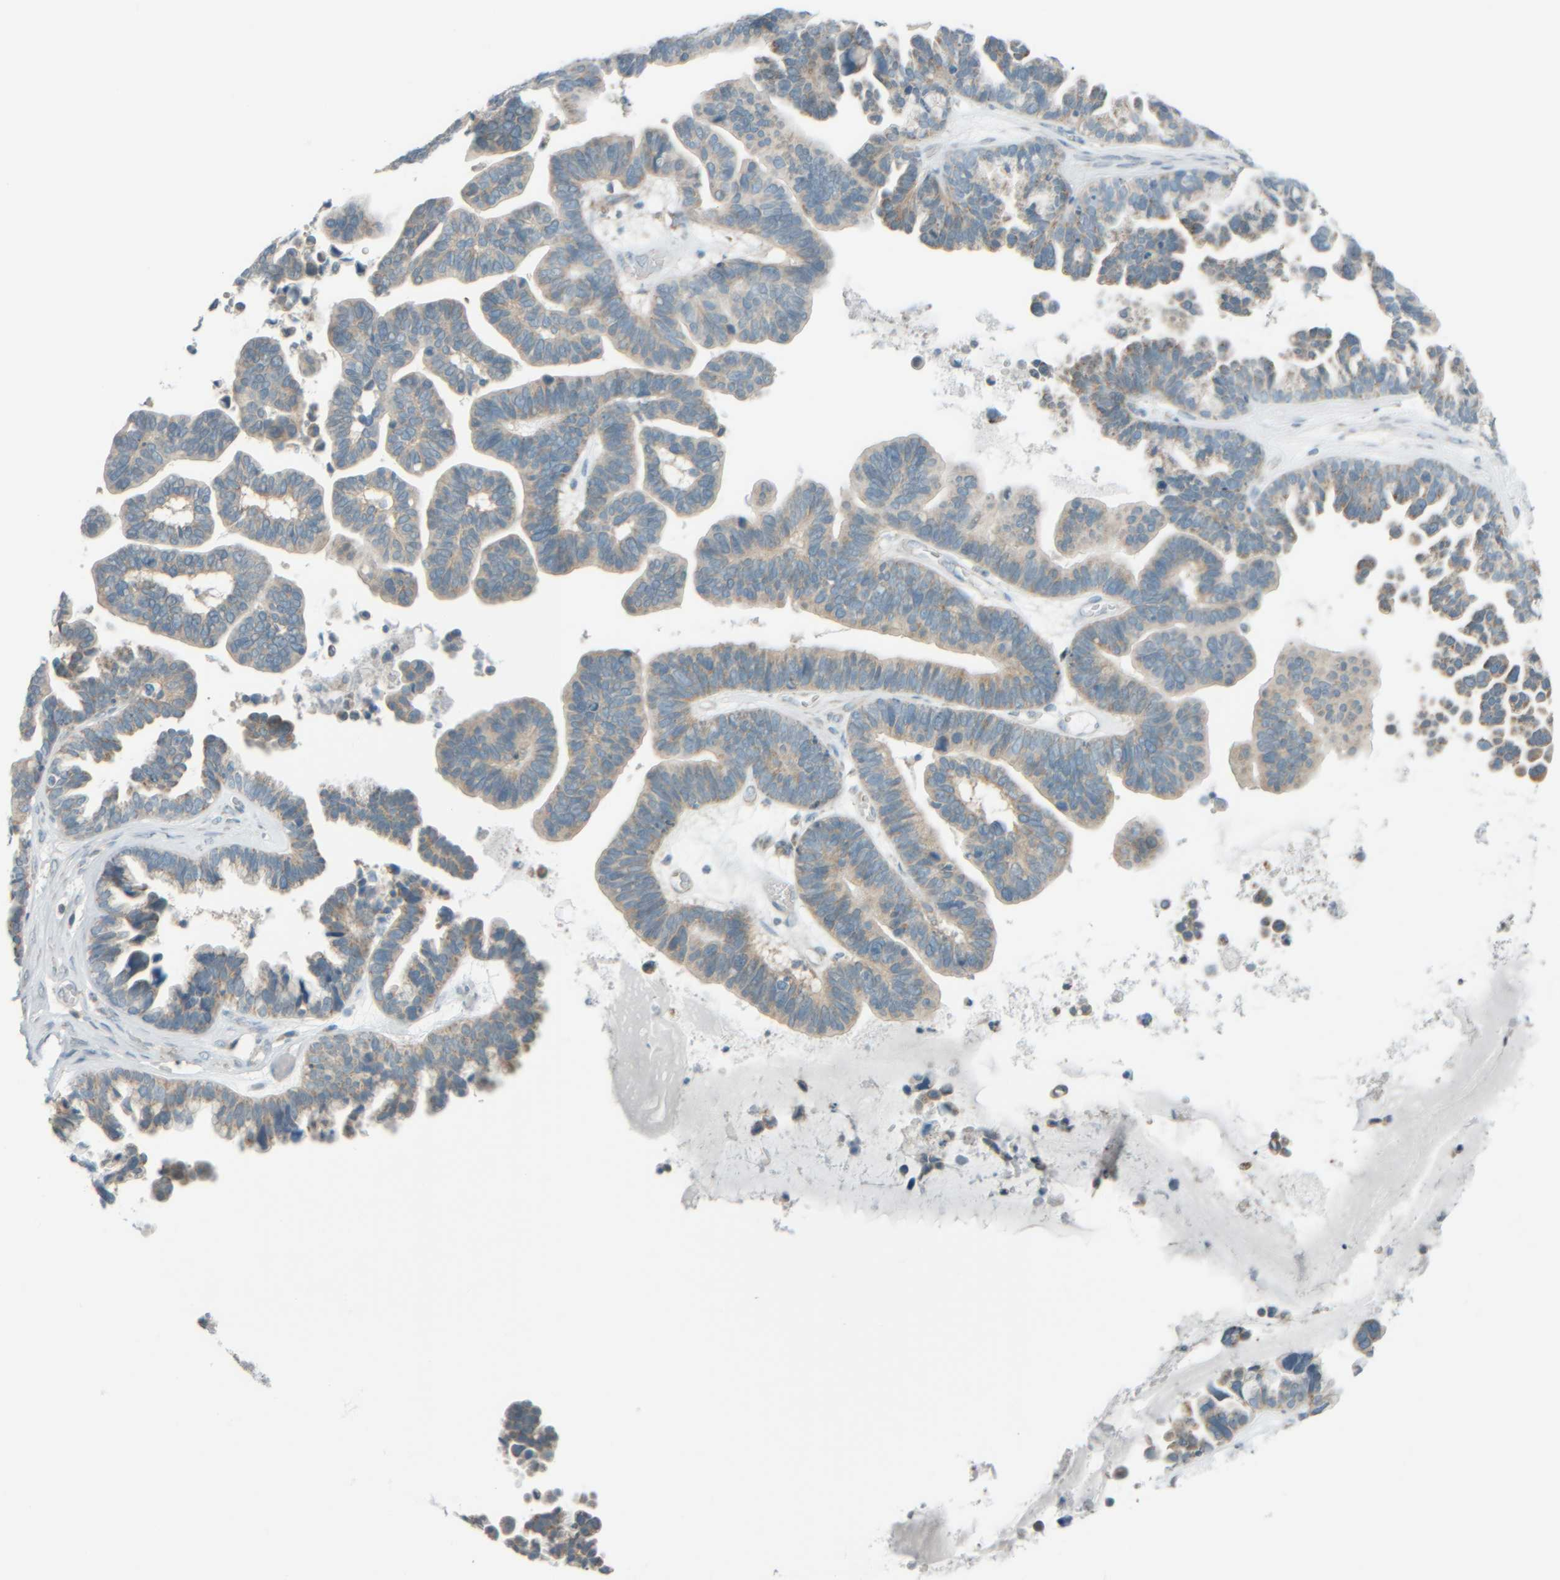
{"staining": {"intensity": "weak", "quantity": "25%-75%", "location": "cytoplasmic/membranous"}, "tissue": "ovarian cancer", "cell_type": "Tumor cells", "image_type": "cancer", "snomed": [{"axis": "morphology", "description": "Cystadenocarcinoma, serous, NOS"}, {"axis": "topography", "description": "Ovary"}], "caption": "Protein analysis of serous cystadenocarcinoma (ovarian) tissue displays weak cytoplasmic/membranous expression in about 25%-75% of tumor cells. (Brightfield microscopy of DAB IHC at high magnification).", "gene": "PTGES3L-AARSD1", "patient": {"sex": "female", "age": 56}}